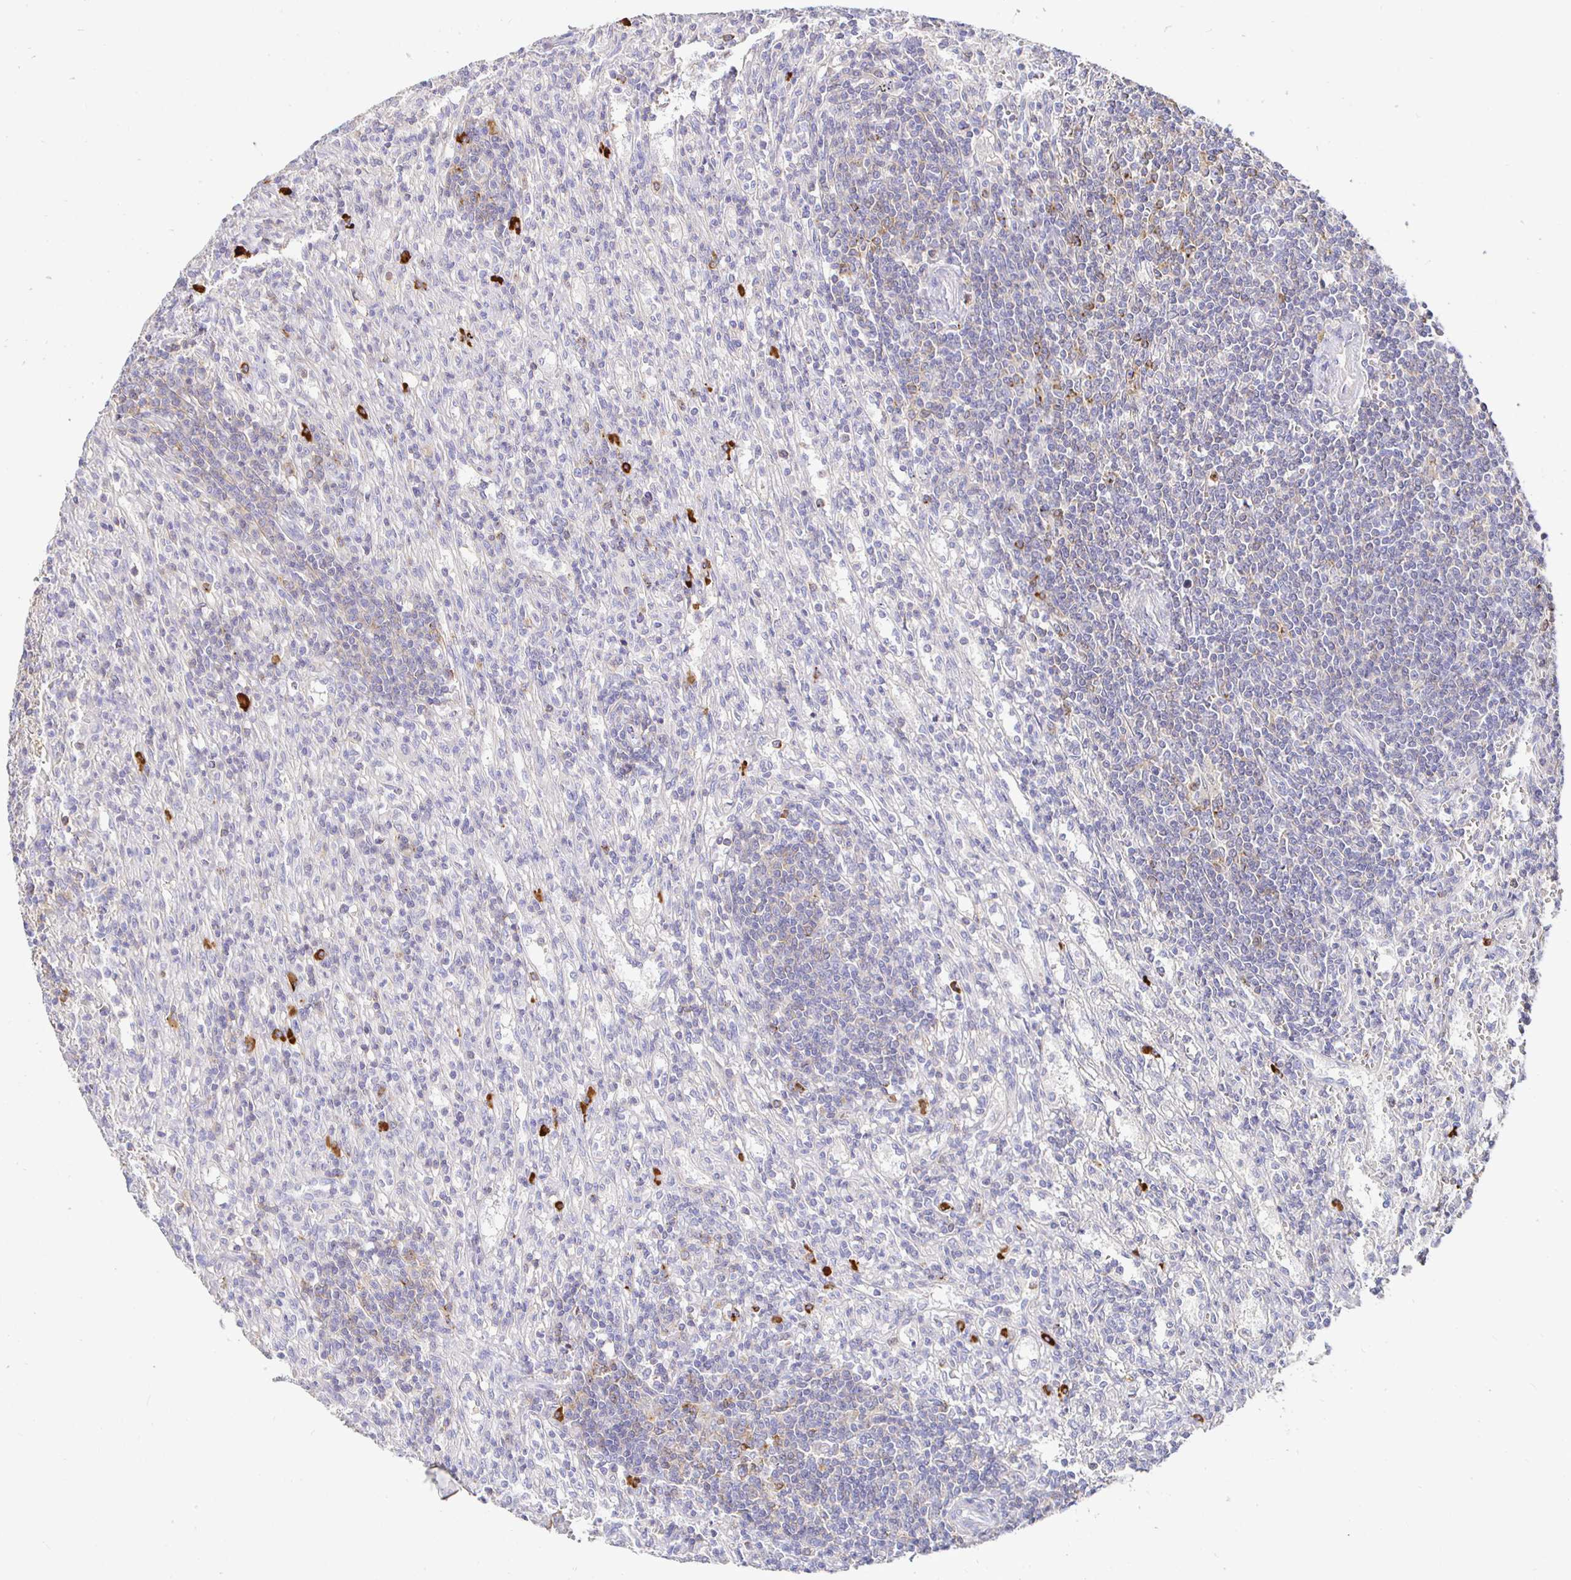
{"staining": {"intensity": "moderate", "quantity": "<25%", "location": "cytoplasmic/membranous"}, "tissue": "lymphoma", "cell_type": "Tumor cells", "image_type": "cancer", "snomed": [{"axis": "morphology", "description": "Malignant lymphoma, non-Hodgkin's type, Low grade"}, {"axis": "topography", "description": "Spleen"}], "caption": "About <25% of tumor cells in human lymphoma reveal moderate cytoplasmic/membranous protein staining as visualized by brown immunohistochemical staining.", "gene": "CXCR3", "patient": {"sex": "male", "age": 76}}